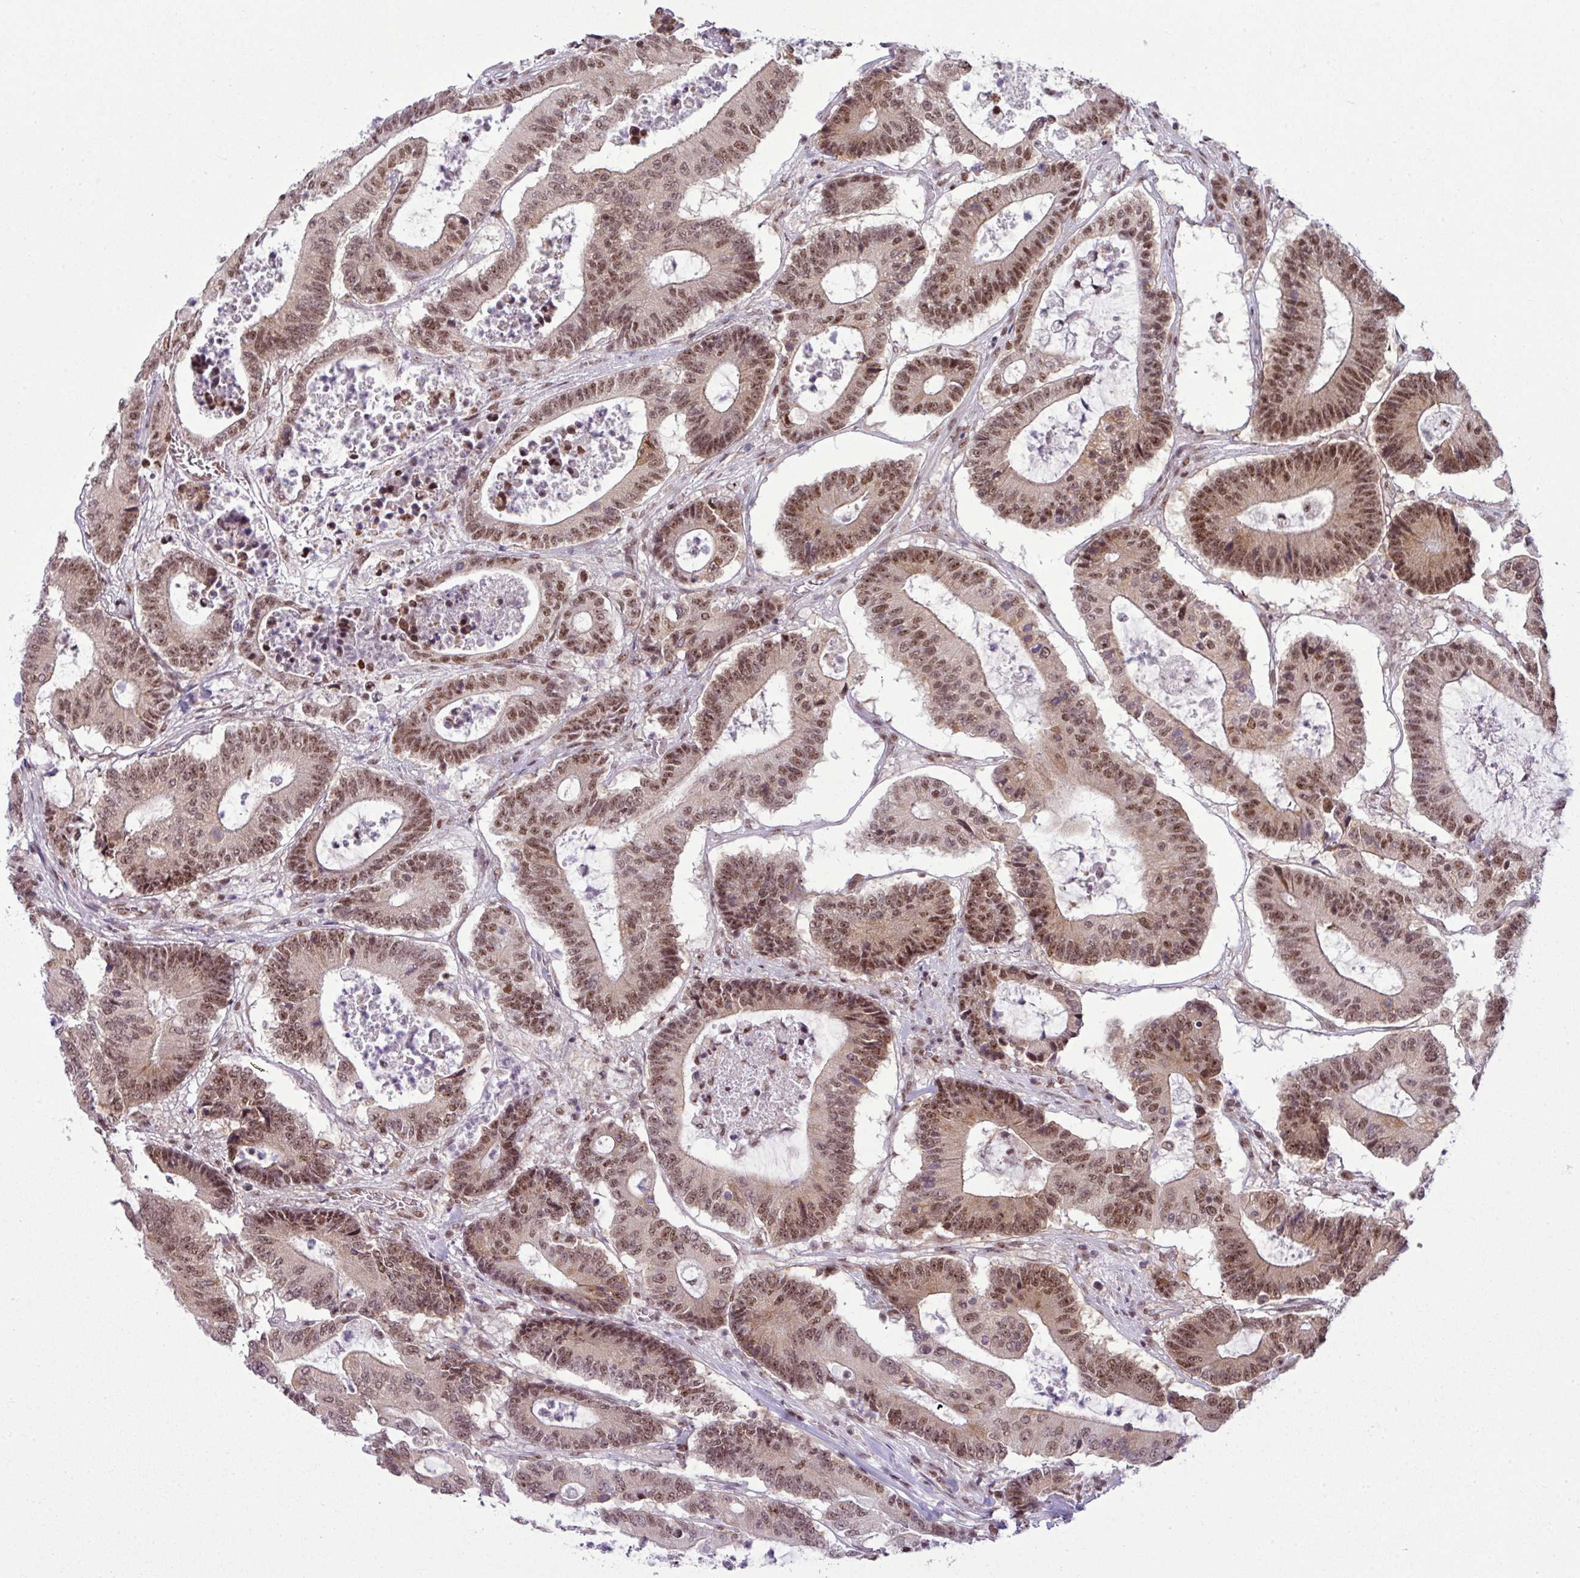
{"staining": {"intensity": "moderate", "quantity": ">75%", "location": "nuclear"}, "tissue": "colorectal cancer", "cell_type": "Tumor cells", "image_type": "cancer", "snomed": [{"axis": "morphology", "description": "Adenocarcinoma, NOS"}, {"axis": "topography", "description": "Colon"}], "caption": "Protein expression analysis of human colorectal cancer reveals moderate nuclear expression in approximately >75% of tumor cells. The staining was performed using DAB, with brown indicating positive protein expression. Nuclei are stained blue with hematoxylin.", "gene": "ARL6IP4", "patient": {"sex": "female", "age": 84}}